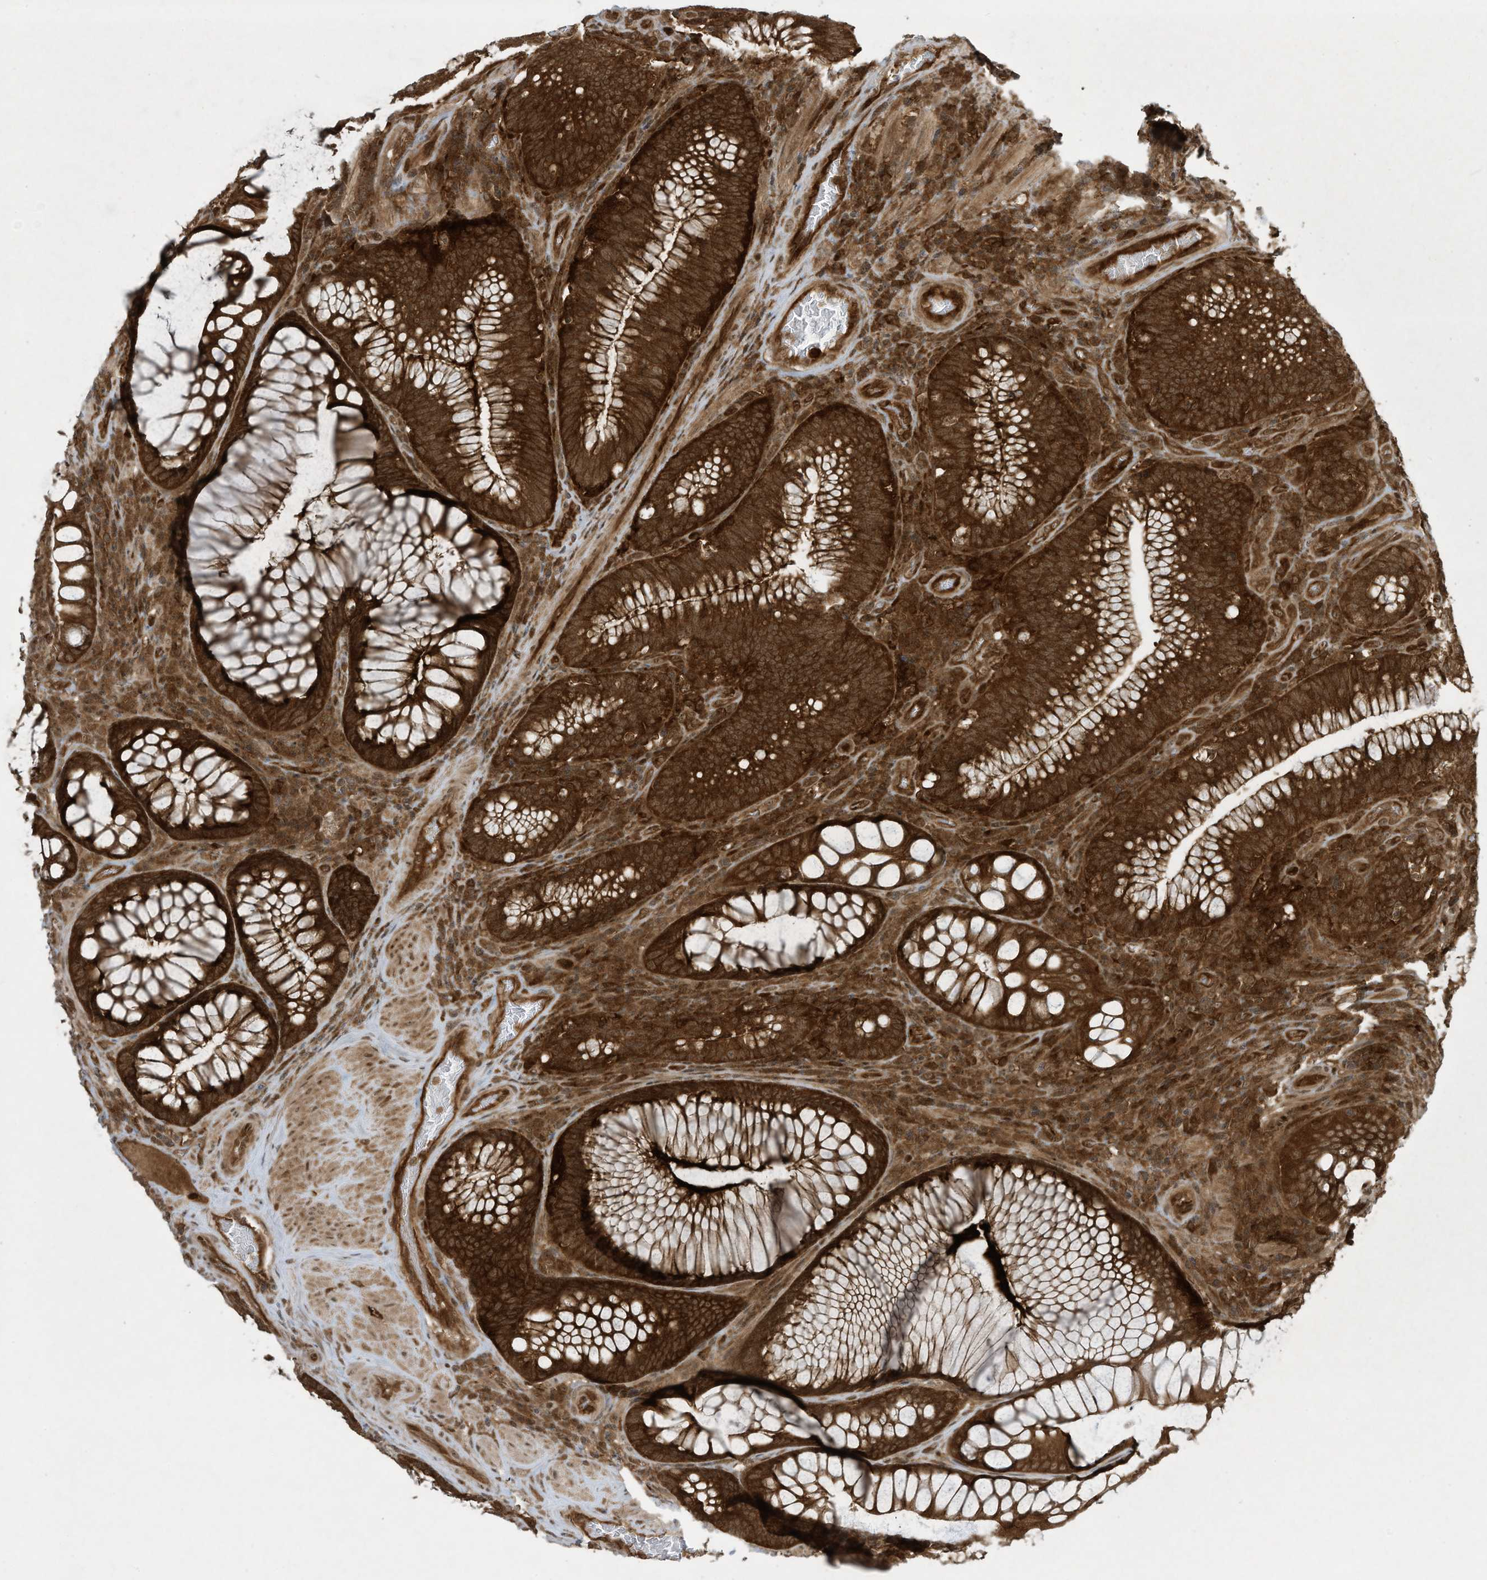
{"staining": {"intensity": "strong", "quantity": ">75%", "location": "cytoplasmic/membranous"}, "tissue": "colorectal cancer", "cell_type": "Tumor cells", "image_type": "cancer", "snomed": [{"axis": "morphology", "description": "Normal tissue, NOS"}, {"axis": "topography", "description": "Colon"}], "caption": "Immunohistochemistry (DAB (3,3'-diaminobenzidine)) staining of human colorectal cancer exhibits strong cytoplasmic/membranous protein positivity in about >75% of tumor cells.", "gene": "CERT1", "patient": {"sex": "female", "age": 82}}